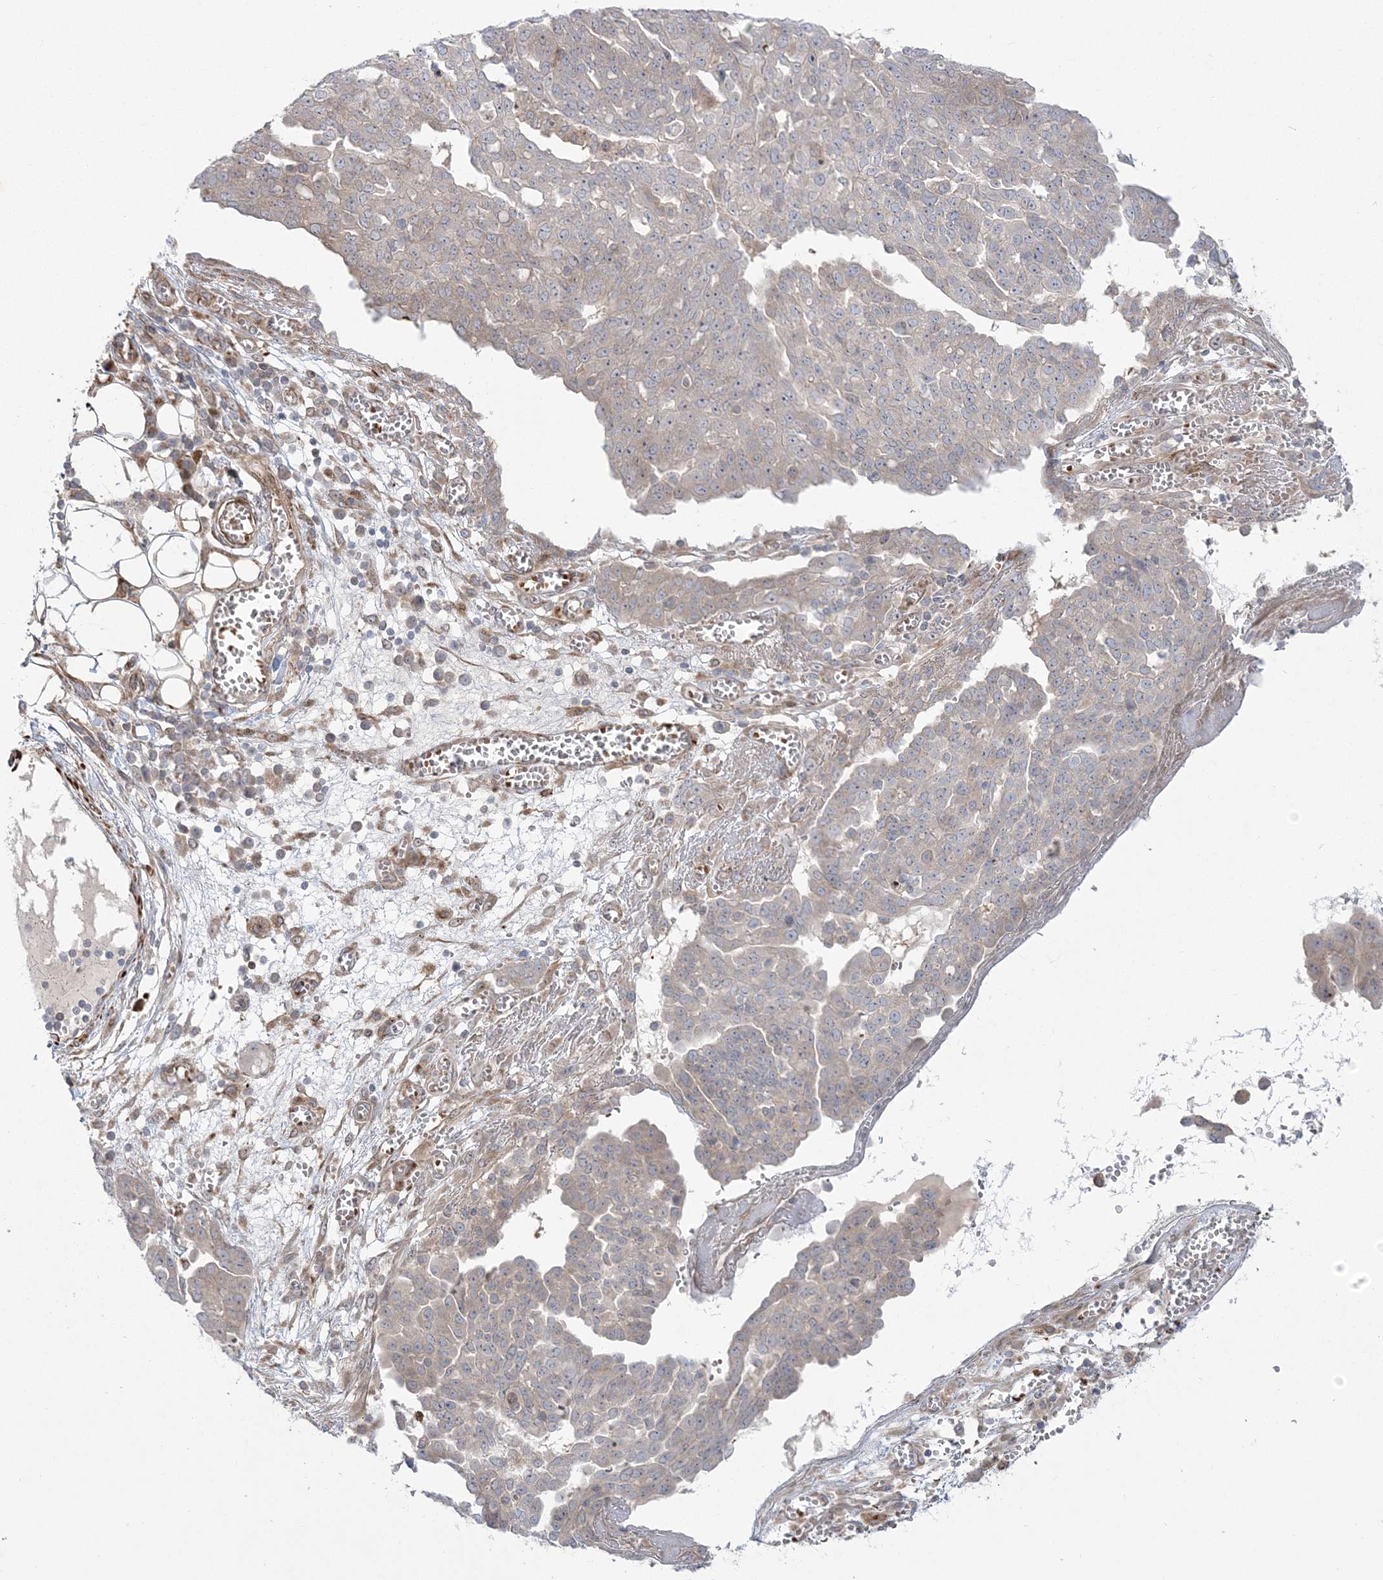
{"staining": {"intensity": "weak", "quantity": "<25%", "location": "cytoplasmic/membranous"}, "tissue": "ovarian cancer", "cell_type": "Tumor cells", "image_type": "cancer", "snomed": [{"axis": "morphology", "description": "Cystadenocarcinoma, serous, NOS"}, {"axis": "topography", "description": "Soft tissue"}, {"axis": "topography", "description": "Ovary"}], "caption": "The photomicrograph displays no staining of tumor cells in ovarian cancer (serous cystadenocarcinoma).", "gene": "NUDT9", "patient": {"sex": "female", "age": 57}}